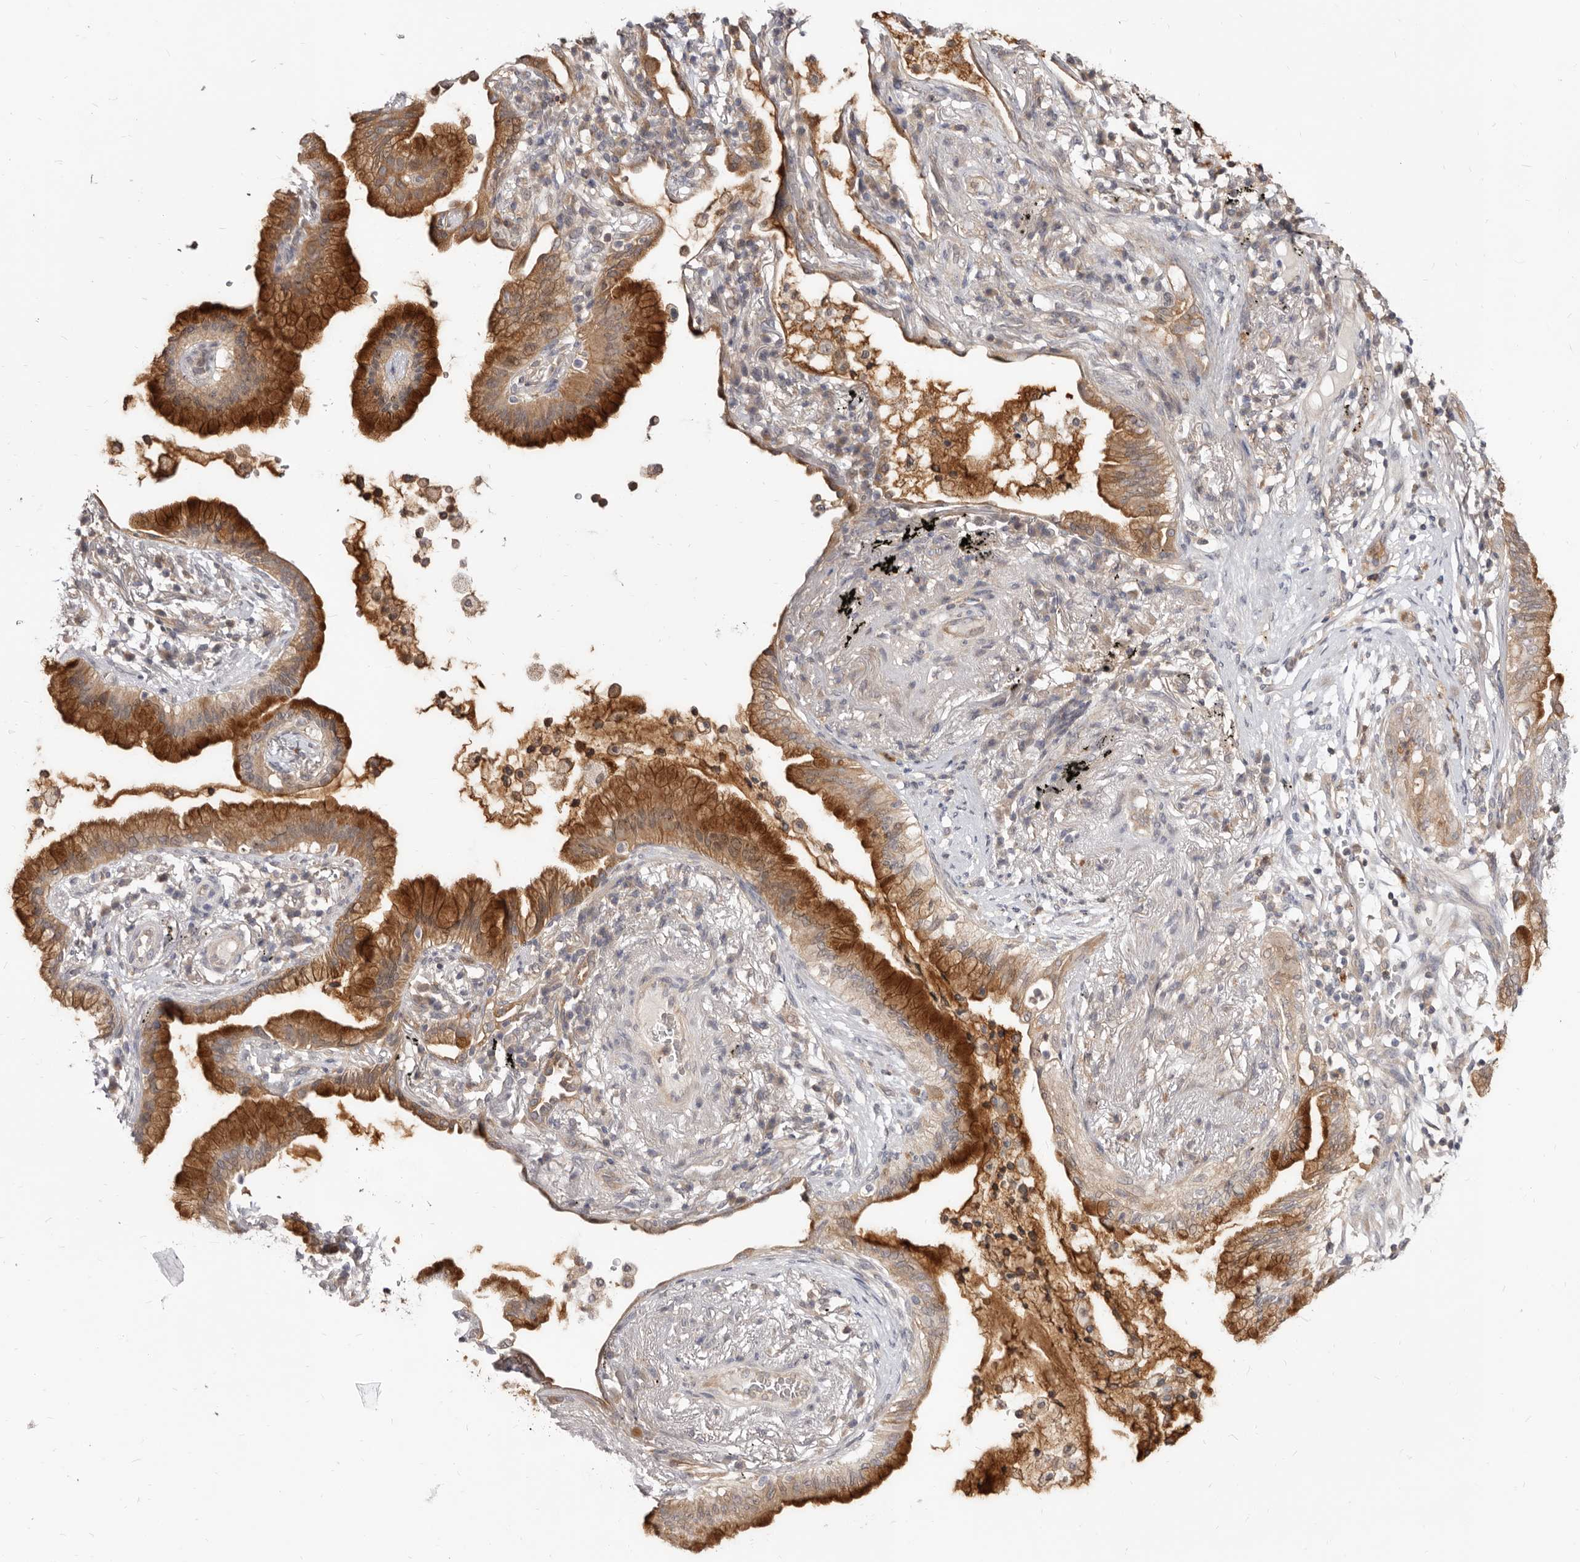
{"staining": {"intensity": "moderate", "quantity": ">75%", "location": "cytoplasmic/membranous"}, "tissue": "lung cancer", "cell_type": "Tumor cells", "image_type": "cancer", "snomed": [{"axis": "morphology", "description": "Adenocarcinoma, NOS"}, {"axis": "topography", "description": "Lung"}], "caption": "The immunohistochemical stain shows moderate cytoplasmic/membranous staining in tumor cells of lung adenocarcinoma tissue. Nuclei are stained in blue.", "gene": "TC2N", "patient": {"sex": "female", "age": 70}}